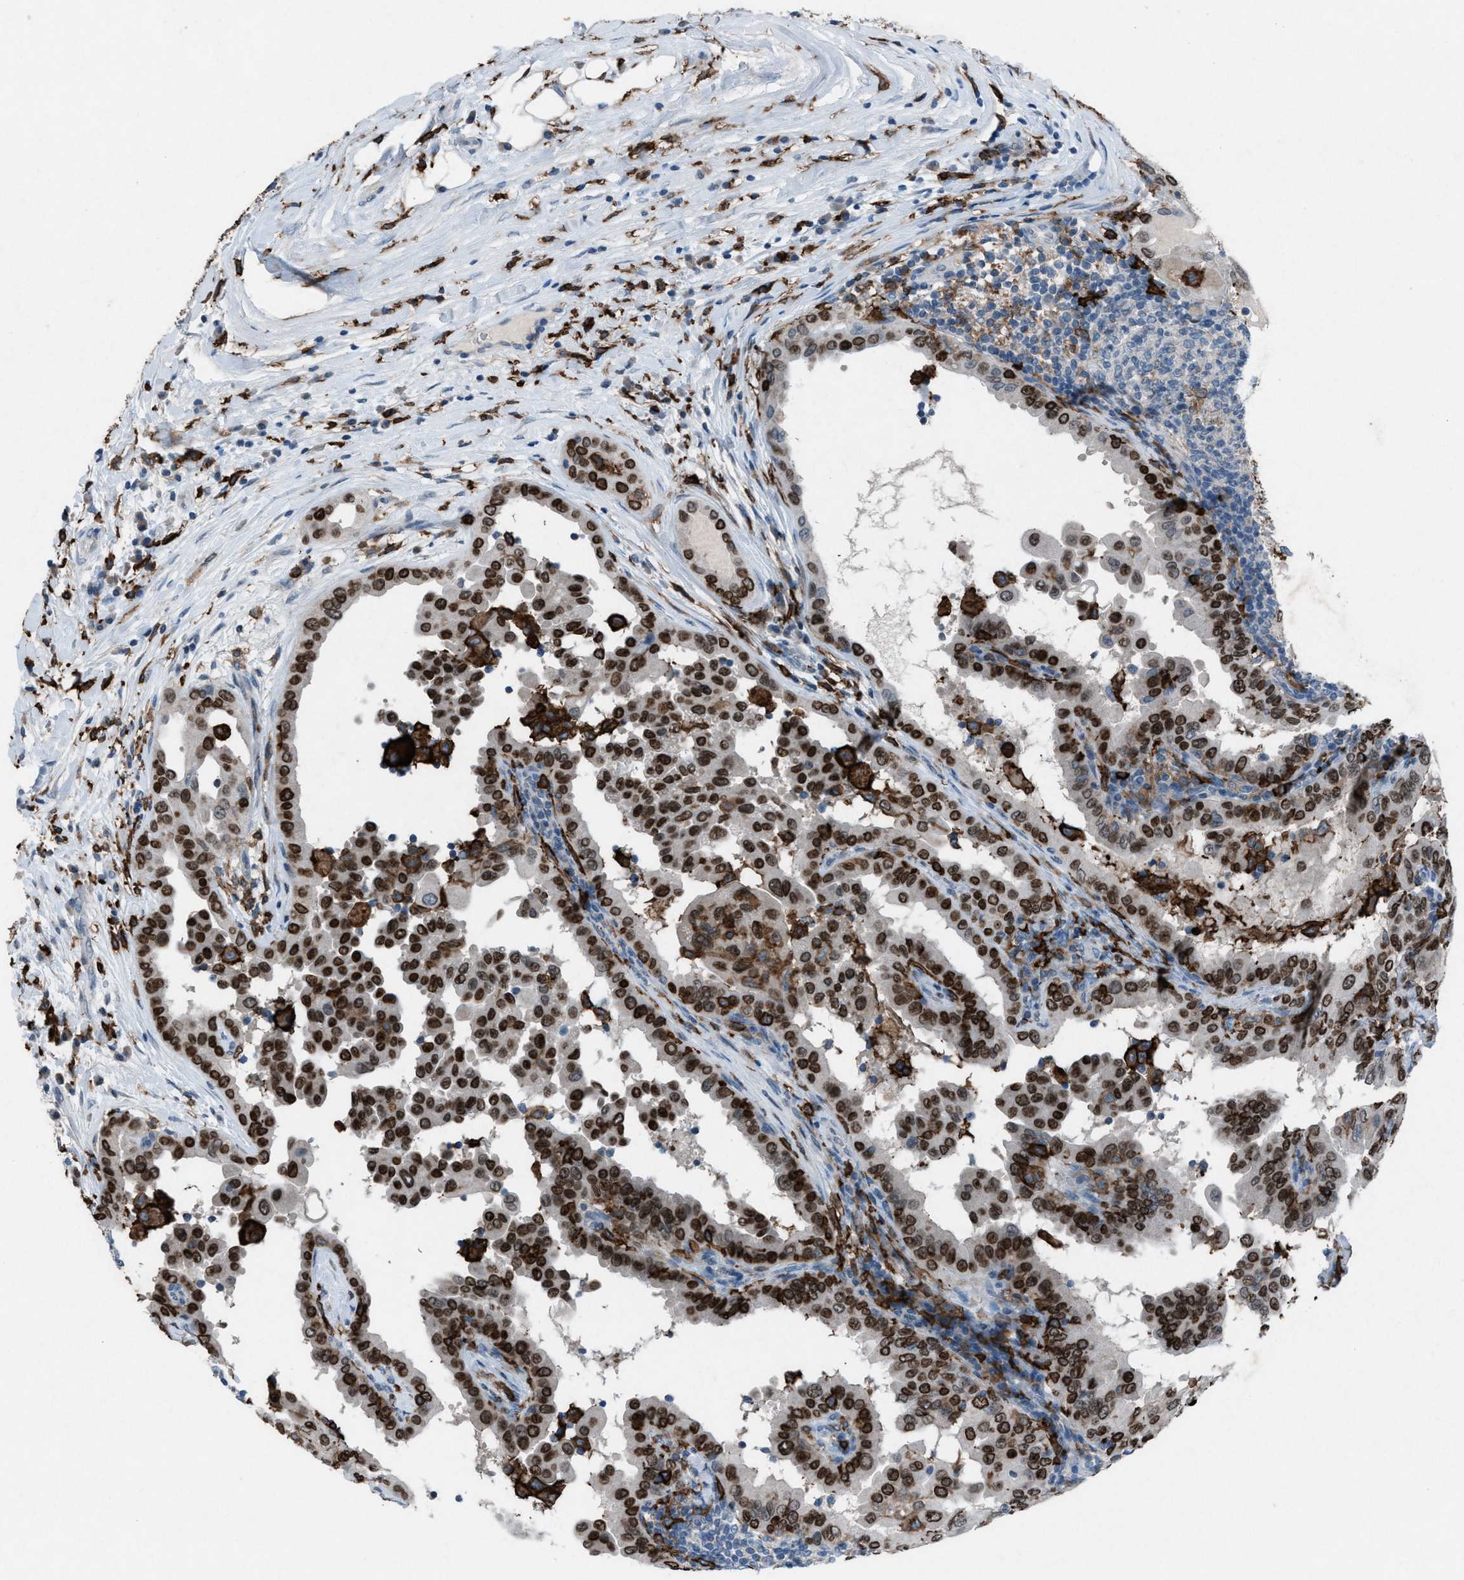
{"staining": {"intensity": "strong", "quantity": ">75%", "location": "nuclear"}, "tissue": "thyroid cancer", "cell_type": "Tumor cells", "image_type": "cancer", "snomed": [{"axis": "morphology", "description": "Papillary adenocarcinoma, NOS"}, {"axis": "topography", "description": "Thyroid gland"}], "caption": "IHC micrograph of neoplastic tissue: human thyroid cancer stained using immunohistochemistry reveals high levels of strong protein expression localized specifically in the nuclear of tumor cells, appearing as a nuclear brown color.", "gene": "FCER1G", "patient": {"sex": "male", "age": 33}}